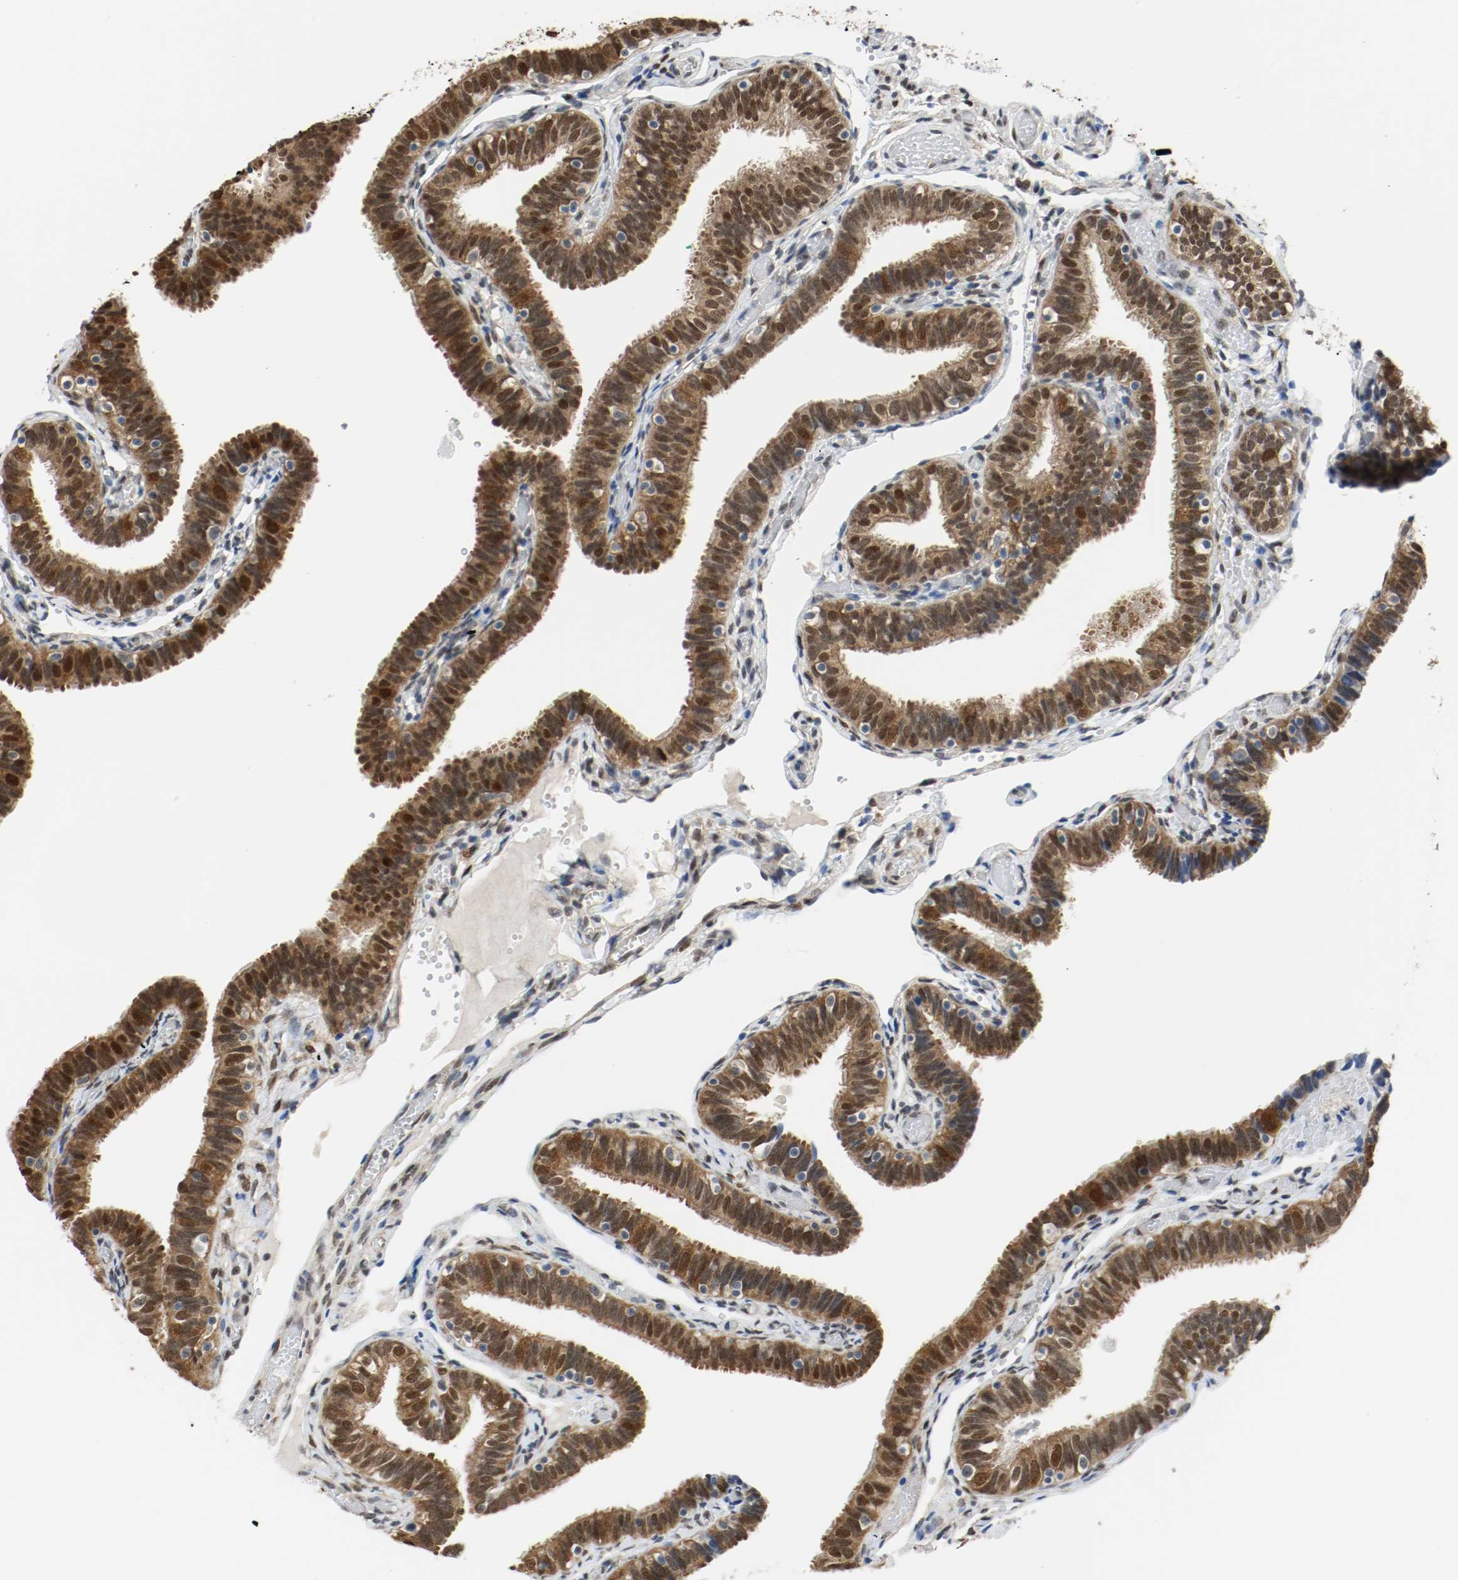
{"staining": {"intensity": "strong", "quantity": ">75%", "location": "cytoplasmic/membranous,nuclear"}, "tissue": "fallopian tube", "cell_type": "Glandular cells", "image_type": "normal", "snomed": [{"axis": "morphology", "description": "Normal tissue, NOS"}, {"axis": "topography", "description": "Fallopian tube"}], "caption": "Immunohistochemical staining of unremarkable human fallopian tube demonstrates high levels of strong cytoplasmic/membranous,nuclear positivity in approximately >75% of glandular cells. The staining was performed using DAB, with brown indicating positive protein expression. Nuclei are stained blue with hematoxylin.", "gene": "PPME1", "patient": {"sex": "female", "age": 46}}